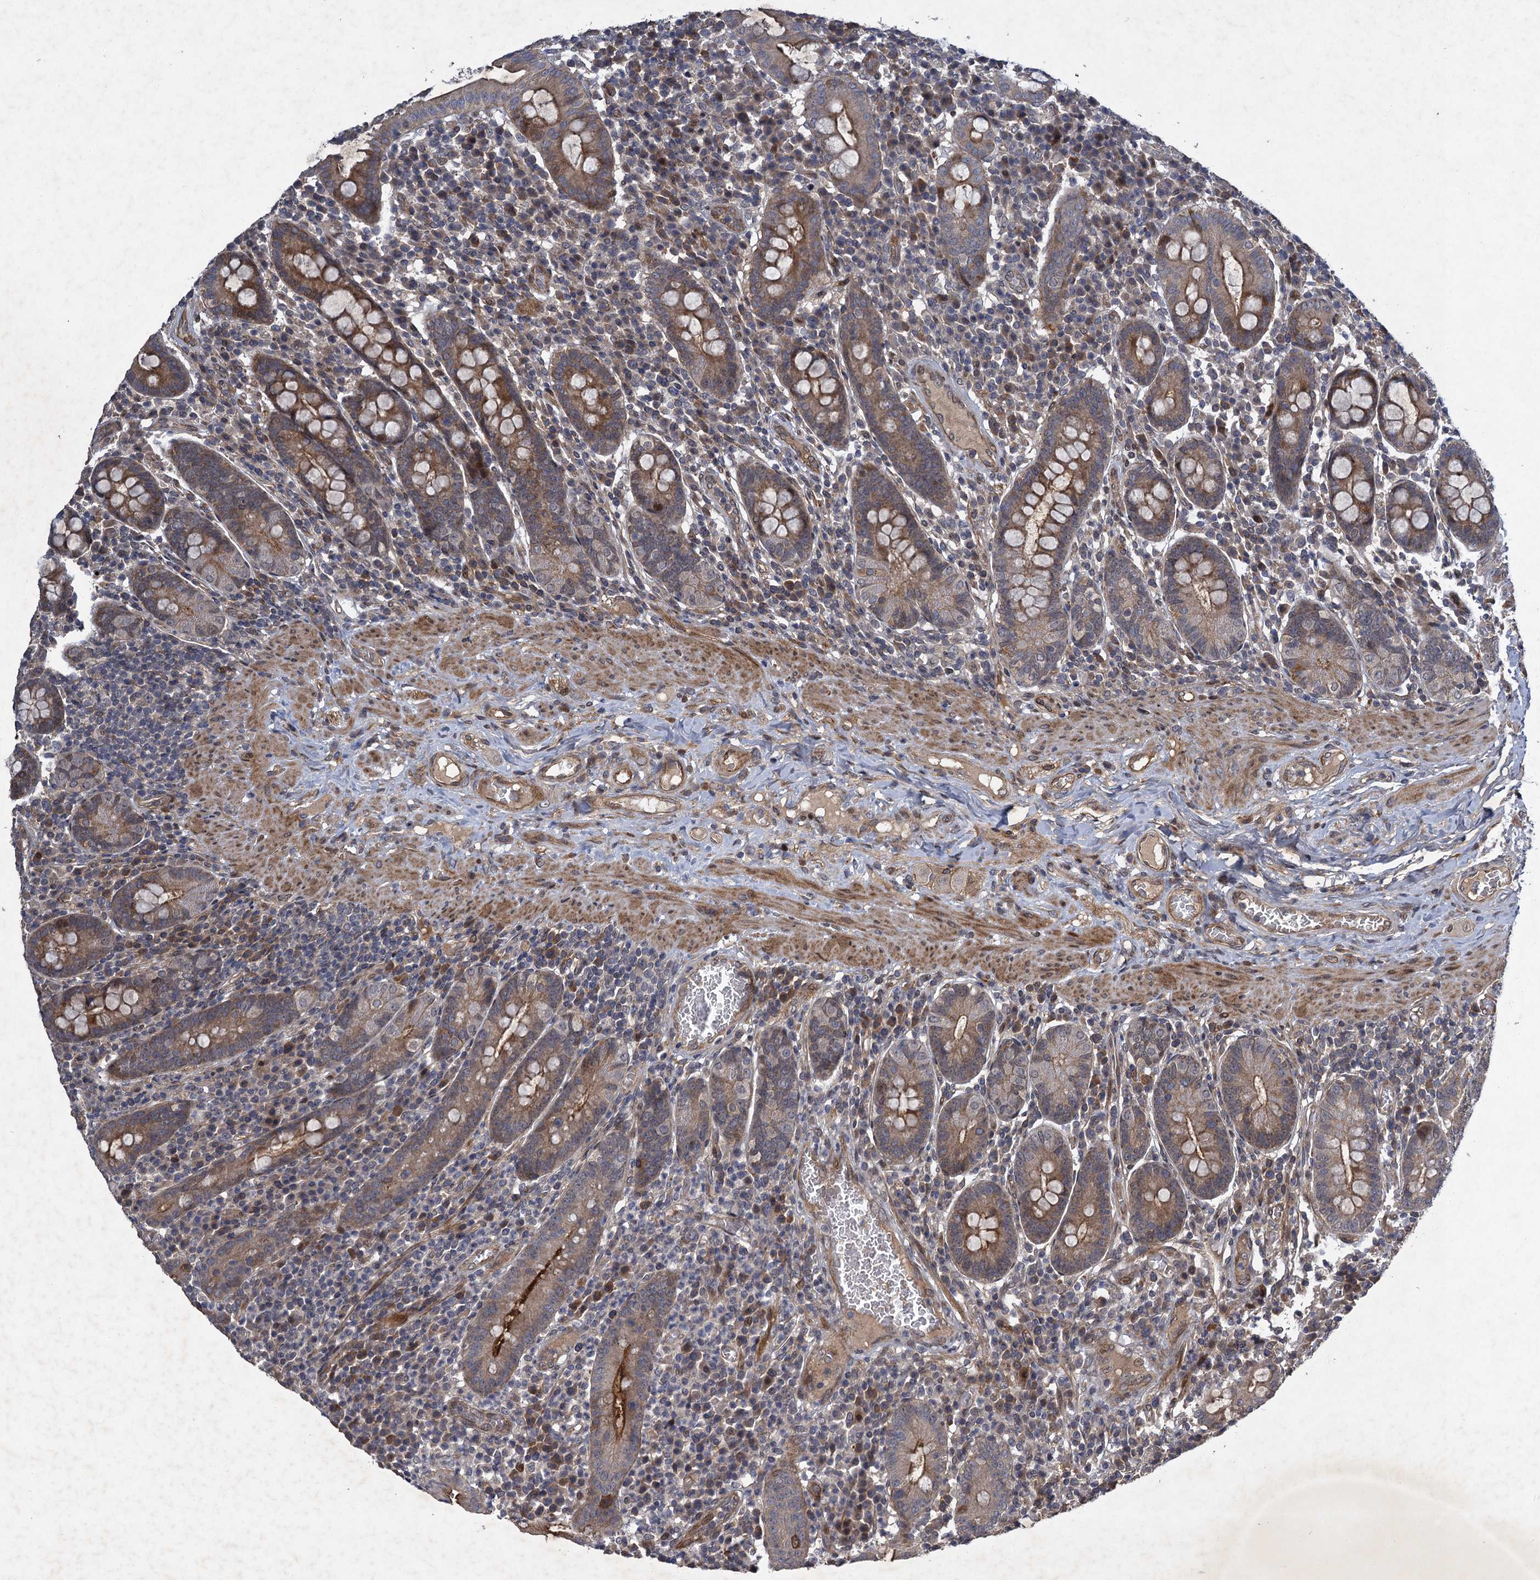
{"staining": {"intensity": "moderate", "quantity": ">75%", "location": "cytoplasmic/membranous"}, "tissue": "duodenum", "cell_type": "Glandular cells", "image_type": "normal", "snomed": [{"axis": "morphology", "description": "Normal tissue, NOS"}, {"axis": "morphology", "description": "Adenocarcinoma, NOS"}, {"axis": "topography", "description": "Pancreas"}, {"axis": "topography", "description": "Duodenum"}], "caption": "DAB immunohistochemical staining of unremarkable human duodenum displays moderate cytoplasmic/membranous protein positivity in approximately >75% of glandular cells.", "gene": "NUDT22", "patient": {"sex": "male", "age": 50}}